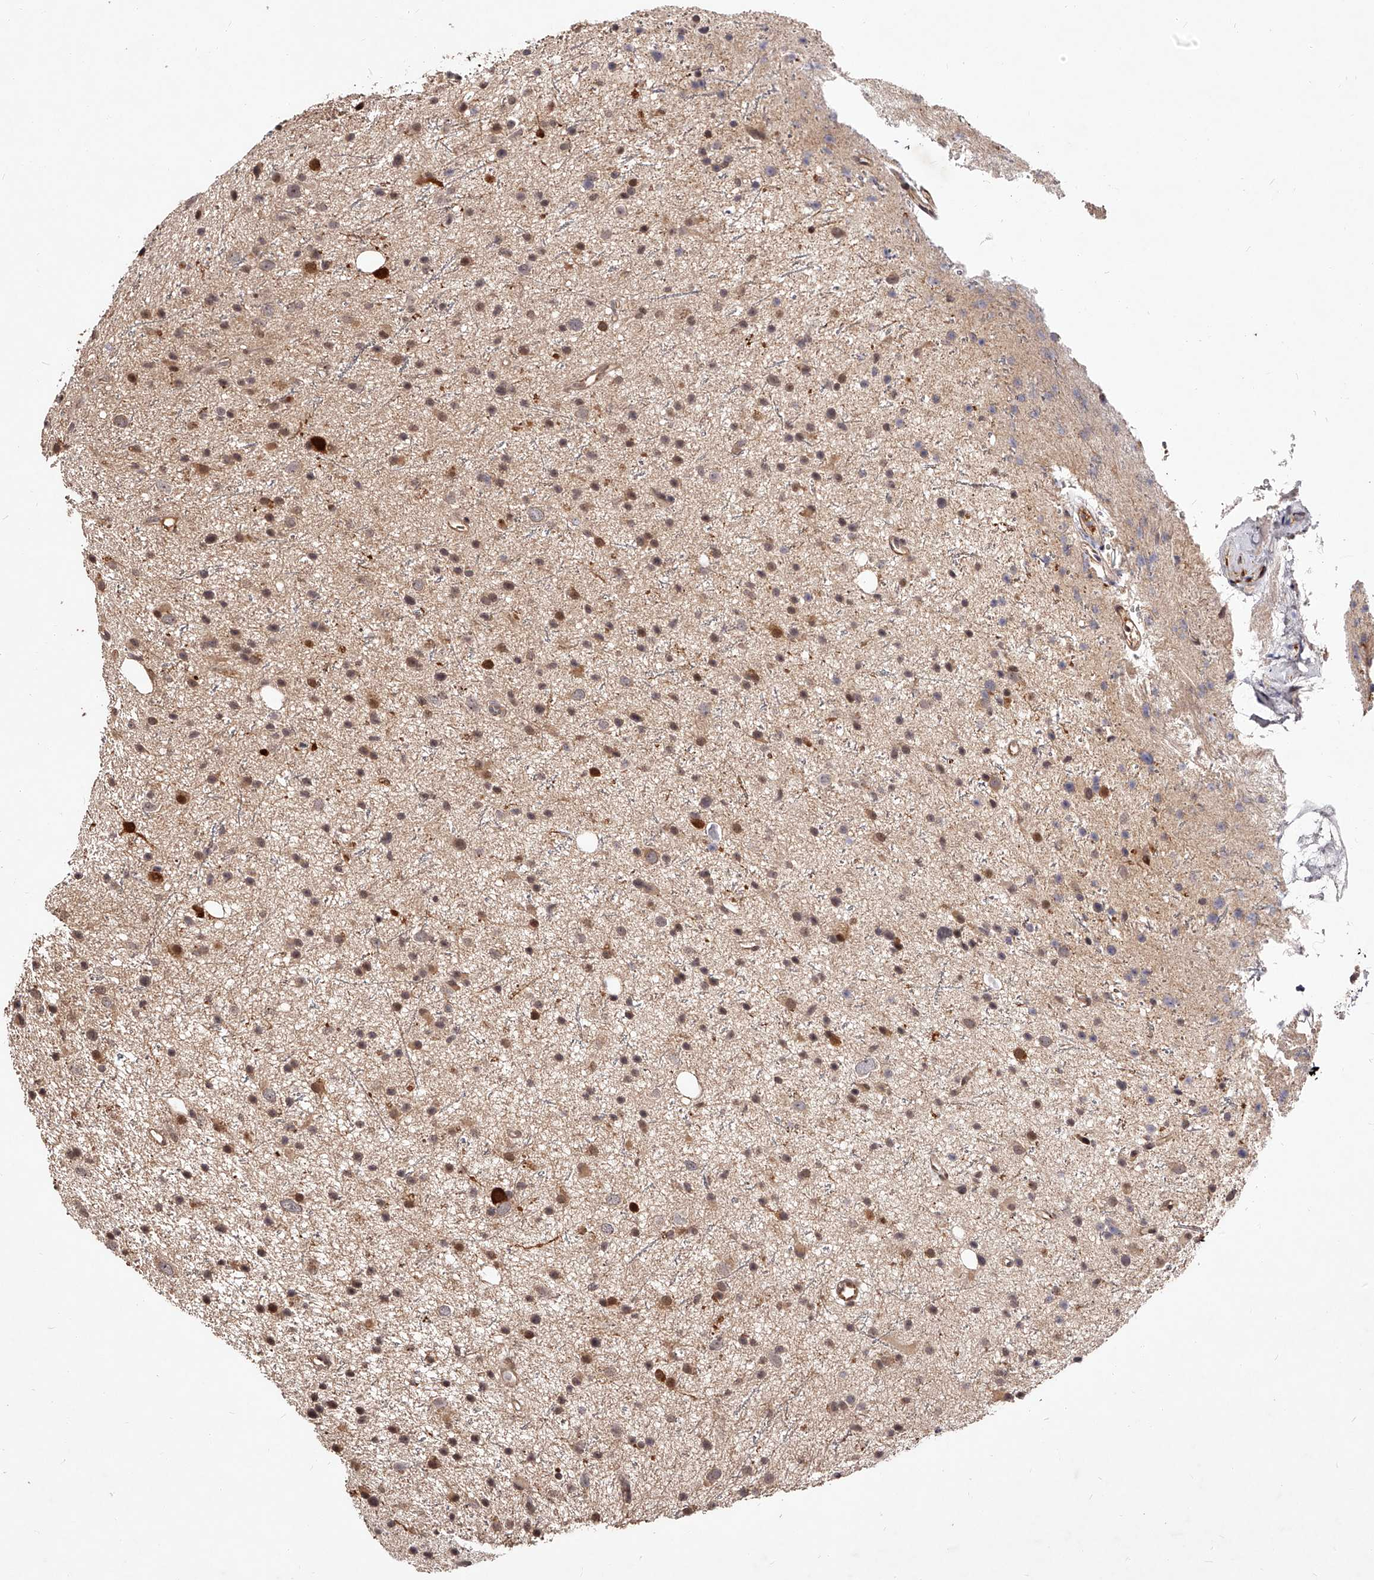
{"staining": {"intensity": "weak", "quantity": "25%-75%", "location": "cytoplasmic/membranous"}, "tissue": "glioma", "cell_type": "Tumor cells", "image_type": "cancer", "snomed": [{"axis": "morphology", "description": "Glioma, malignant, Low grade"}, {"axis": "topography", "description": "Cerebral cortex"}], "caption": "This is a micrograph of immunohistochemistry (IHC) staining of malignant low-grade glioma, which shows weak positivity in the cytoplasmic/membranous of tumor cells.", "gene": "CUL7", "patient": {"sex": "female", "age": 39}}